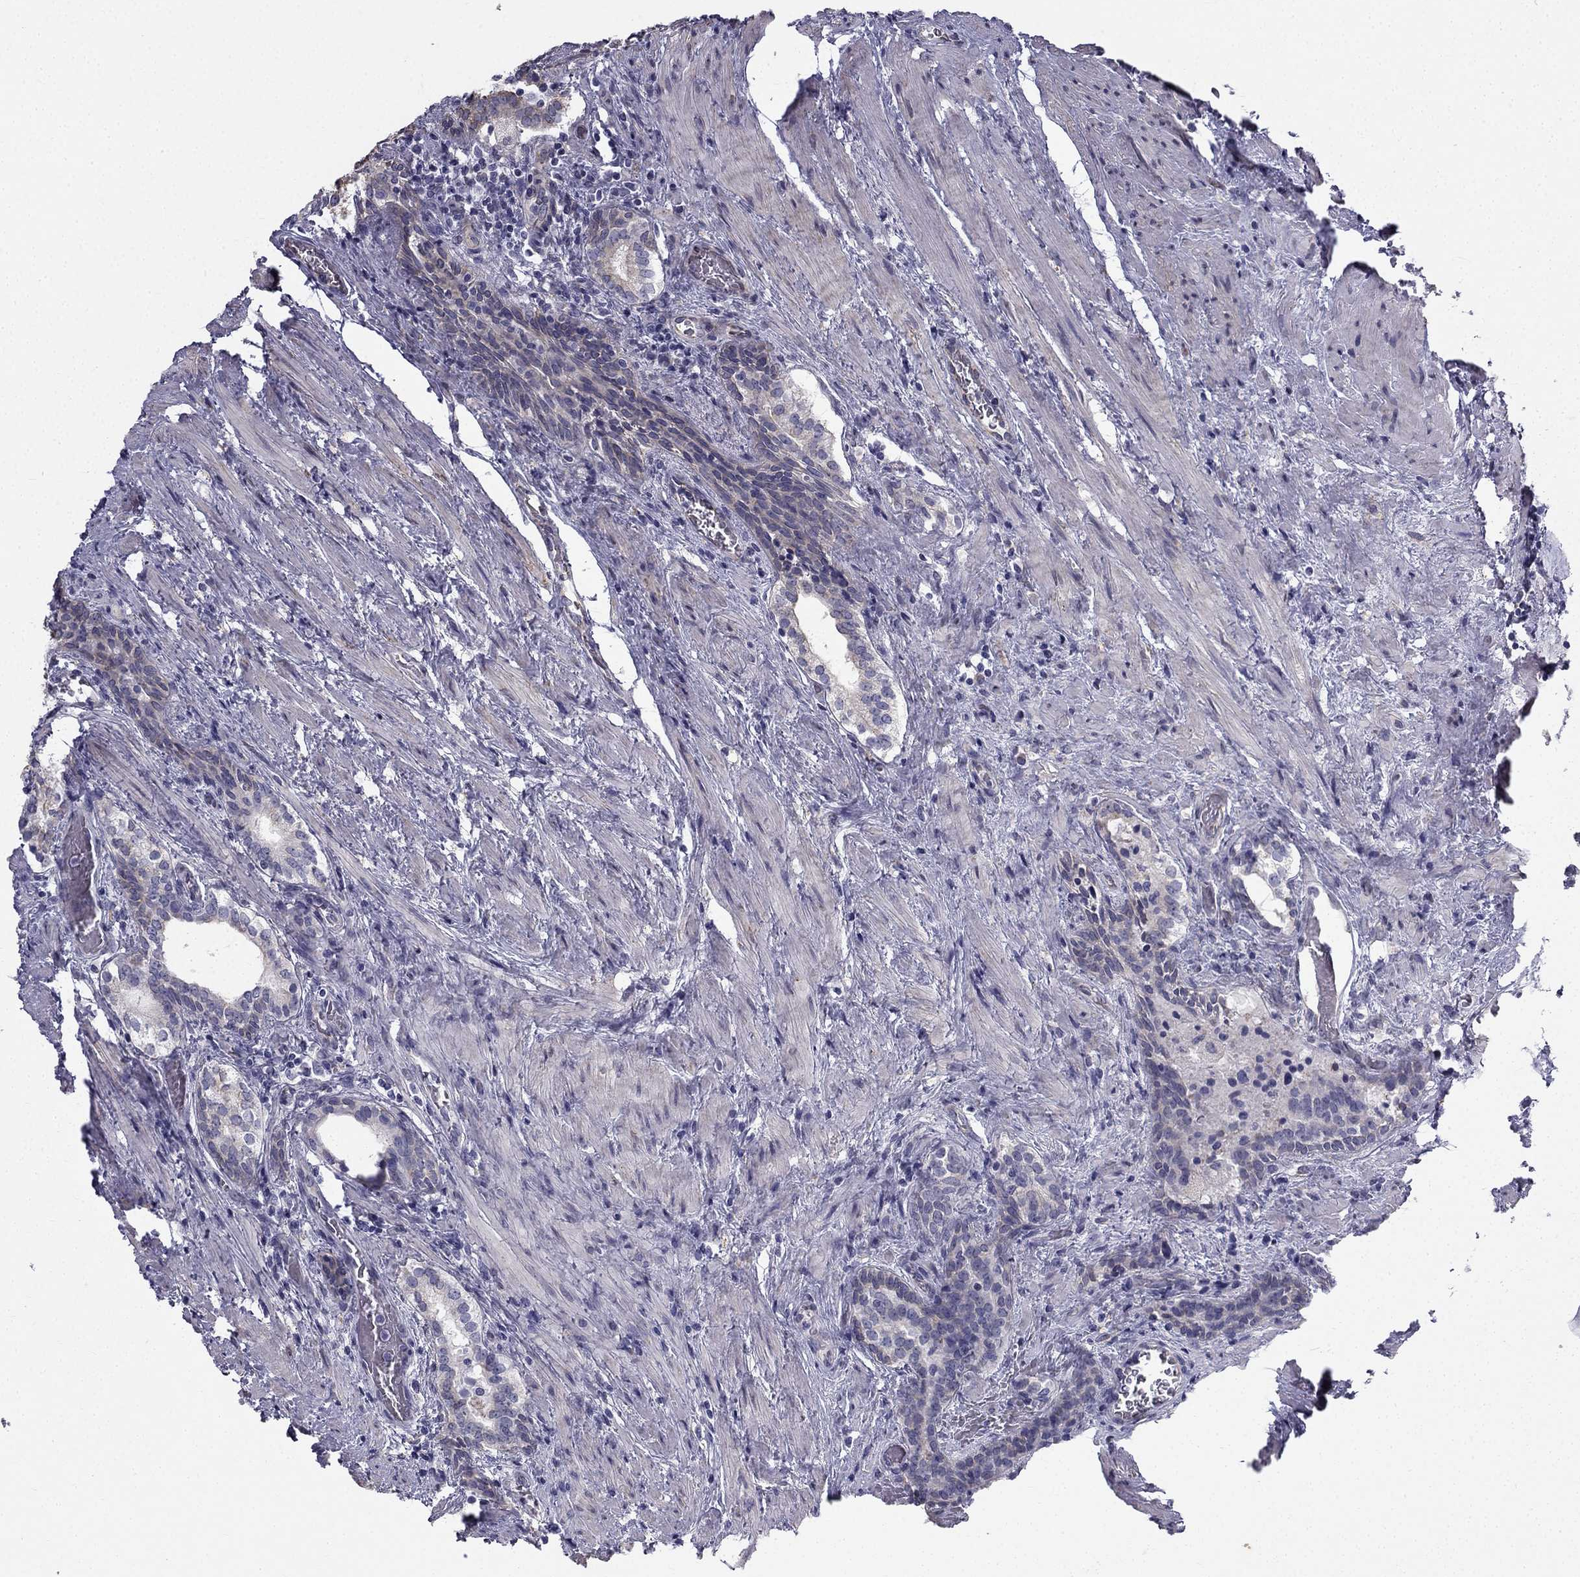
{"staining": {"intensity": "negative", "quantity": "none", "location": "none"}, "tissue": "prostate cancer", "cell_type": "Tumor cells", "image_type": "cancer", "snomed": [{"axis": "morphology", "description": "Adenocarcinoma, NOS"}, {"axis": "morphology", "description": "Adenocarcinoma, High grade"}, {"axis": "topography", "description": "Prostate"}], "caption": "IHC histopathology image of human prostate adenocarcinoma stained for a protein (brown), which displays no positivity in tumor cells. Nuclei are stained in blue.", "gene": "CCDC40", "patient": {"sex": "male", "age": 61}}